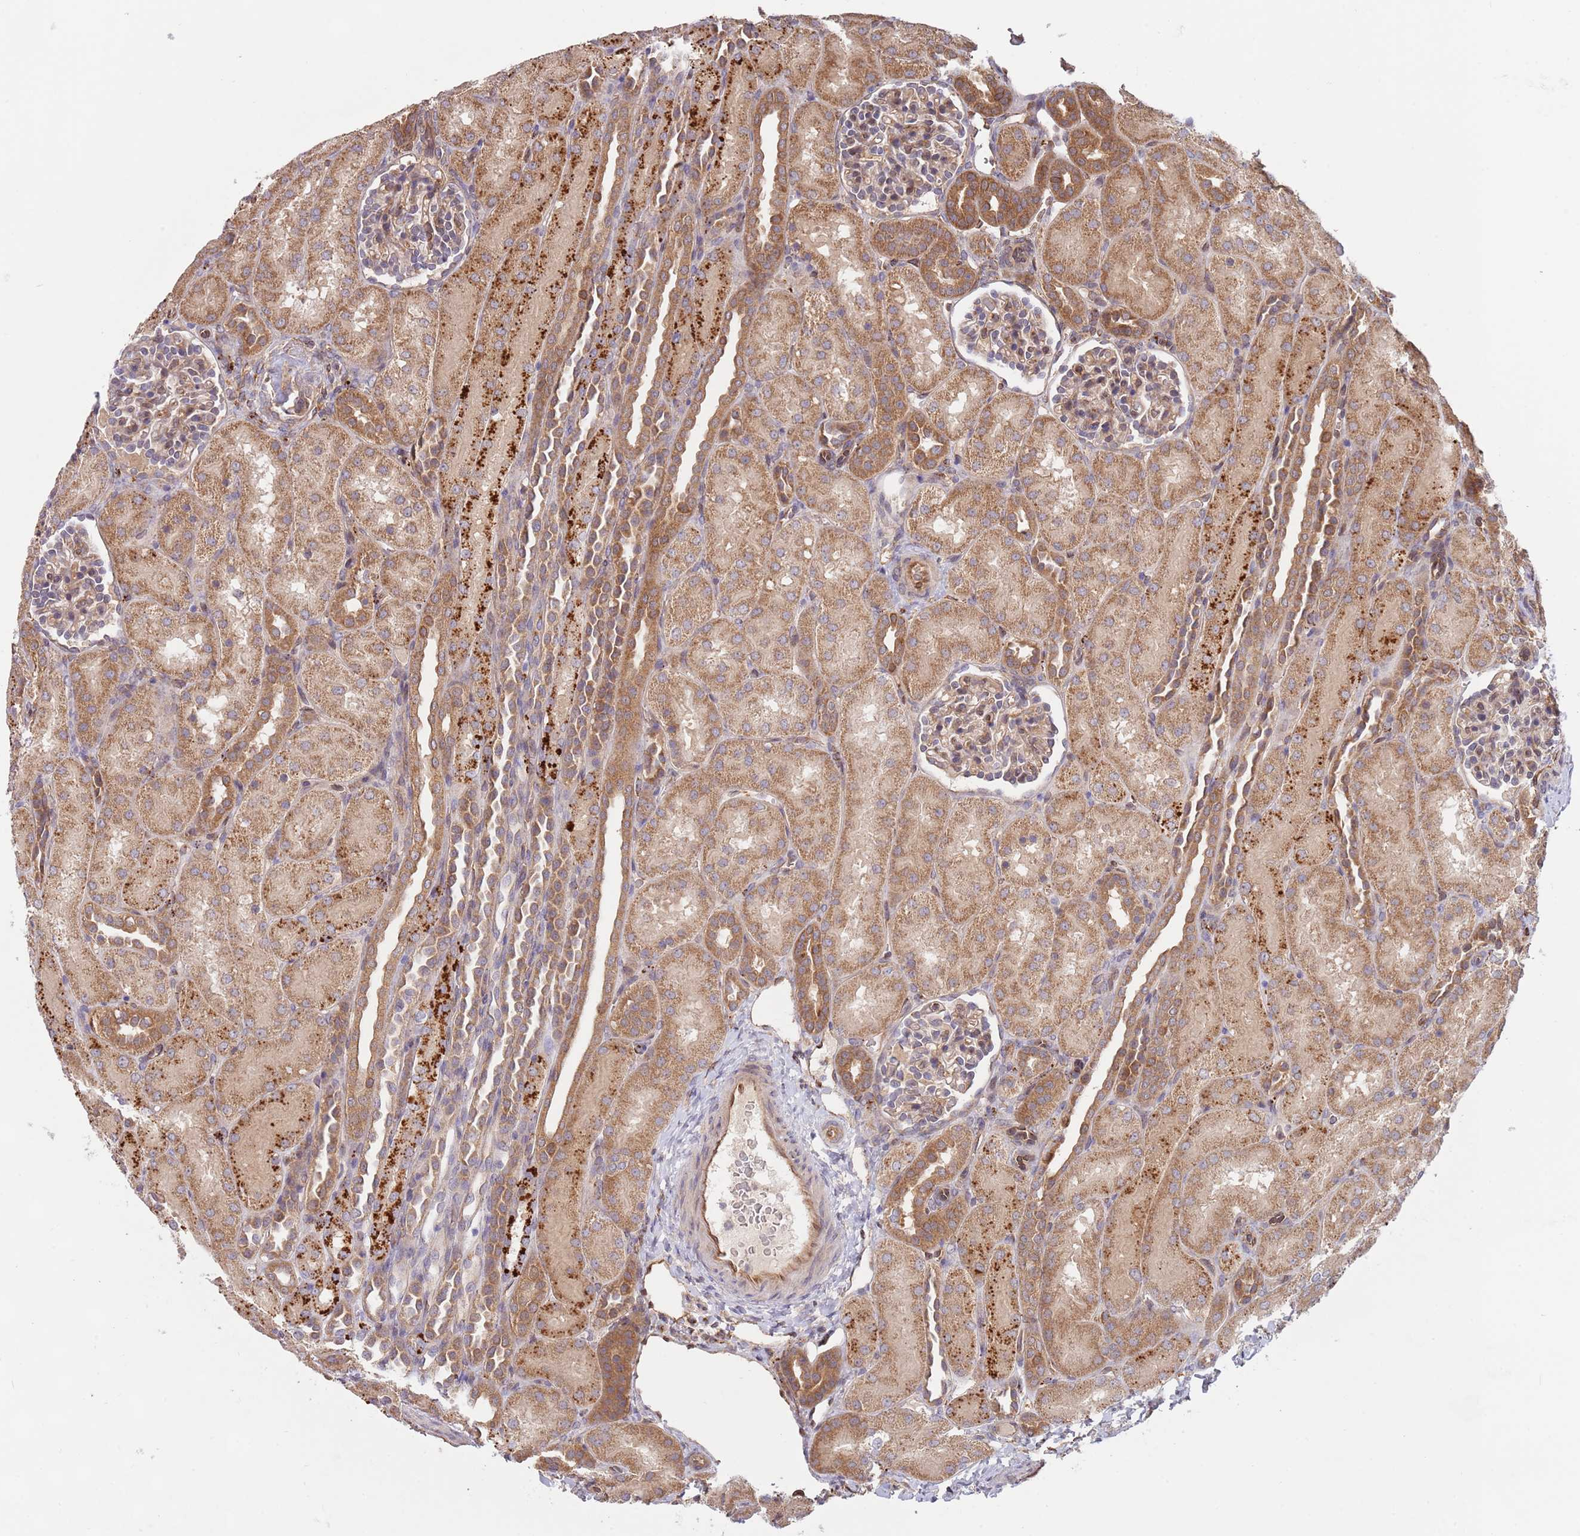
{"staining": {"intensity": "weak", "quantity": "25%-75%", "location": "cytoplasmic/membranous"}, "tissue": "kidney", "cell_type": "Cells in glomeruli", "image_type": "normal", "snomed": [{"axis": "morphology", "description": "Normal tissue, NOS"}, {"axis": "topography", "description": "Kidney"}], "caption": "Weak cytoplasmic/membranous staining for a protein is appreciated in approximately 25%-75% of cells in glomeruli of benign kidney using IHC.", "gene": "GUK1", "patient": {"sex": "male", "age": 1}}